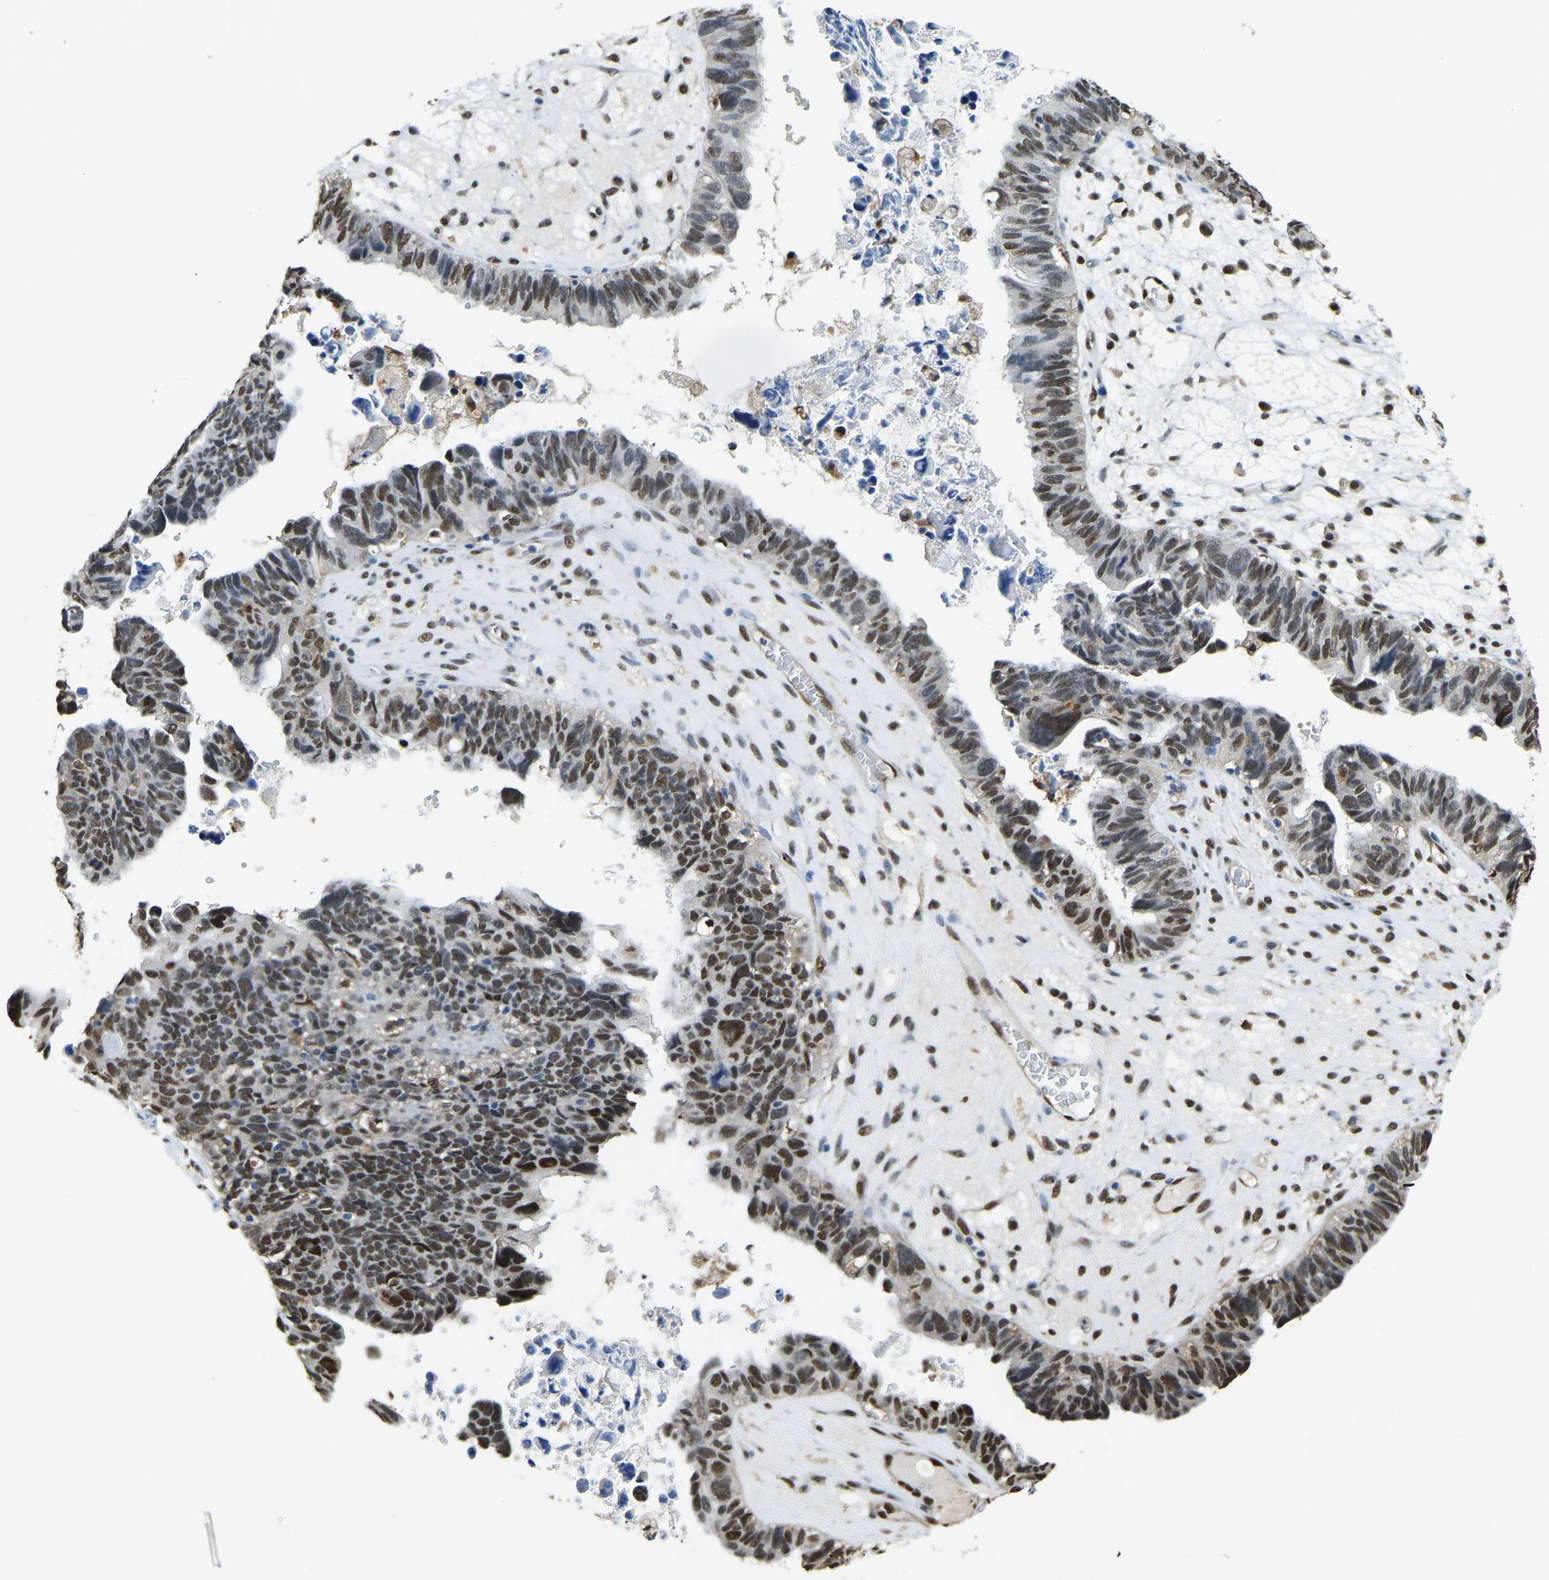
{"staining": {"intensity": "strong", "quantity": "25%-75%", "location": "nuclear"}, "tissue": "ovarian cancer", "cell_type": "Tumor cells", "image_type": "cancer", "snomed": [{"axis": "morphology", "description": "Cystadenocarcinoma, serous, NOS"}, {"axis": "topography", "description": "Ovary"}], "caption": "Strong nuclear positivity for a protein is identified in about 25%-75% of tumor cells of ovarian cancer using immunohistochemistry (IHC).", "gene": "NANS", "patient": {"sex": "female", "age": 79}}